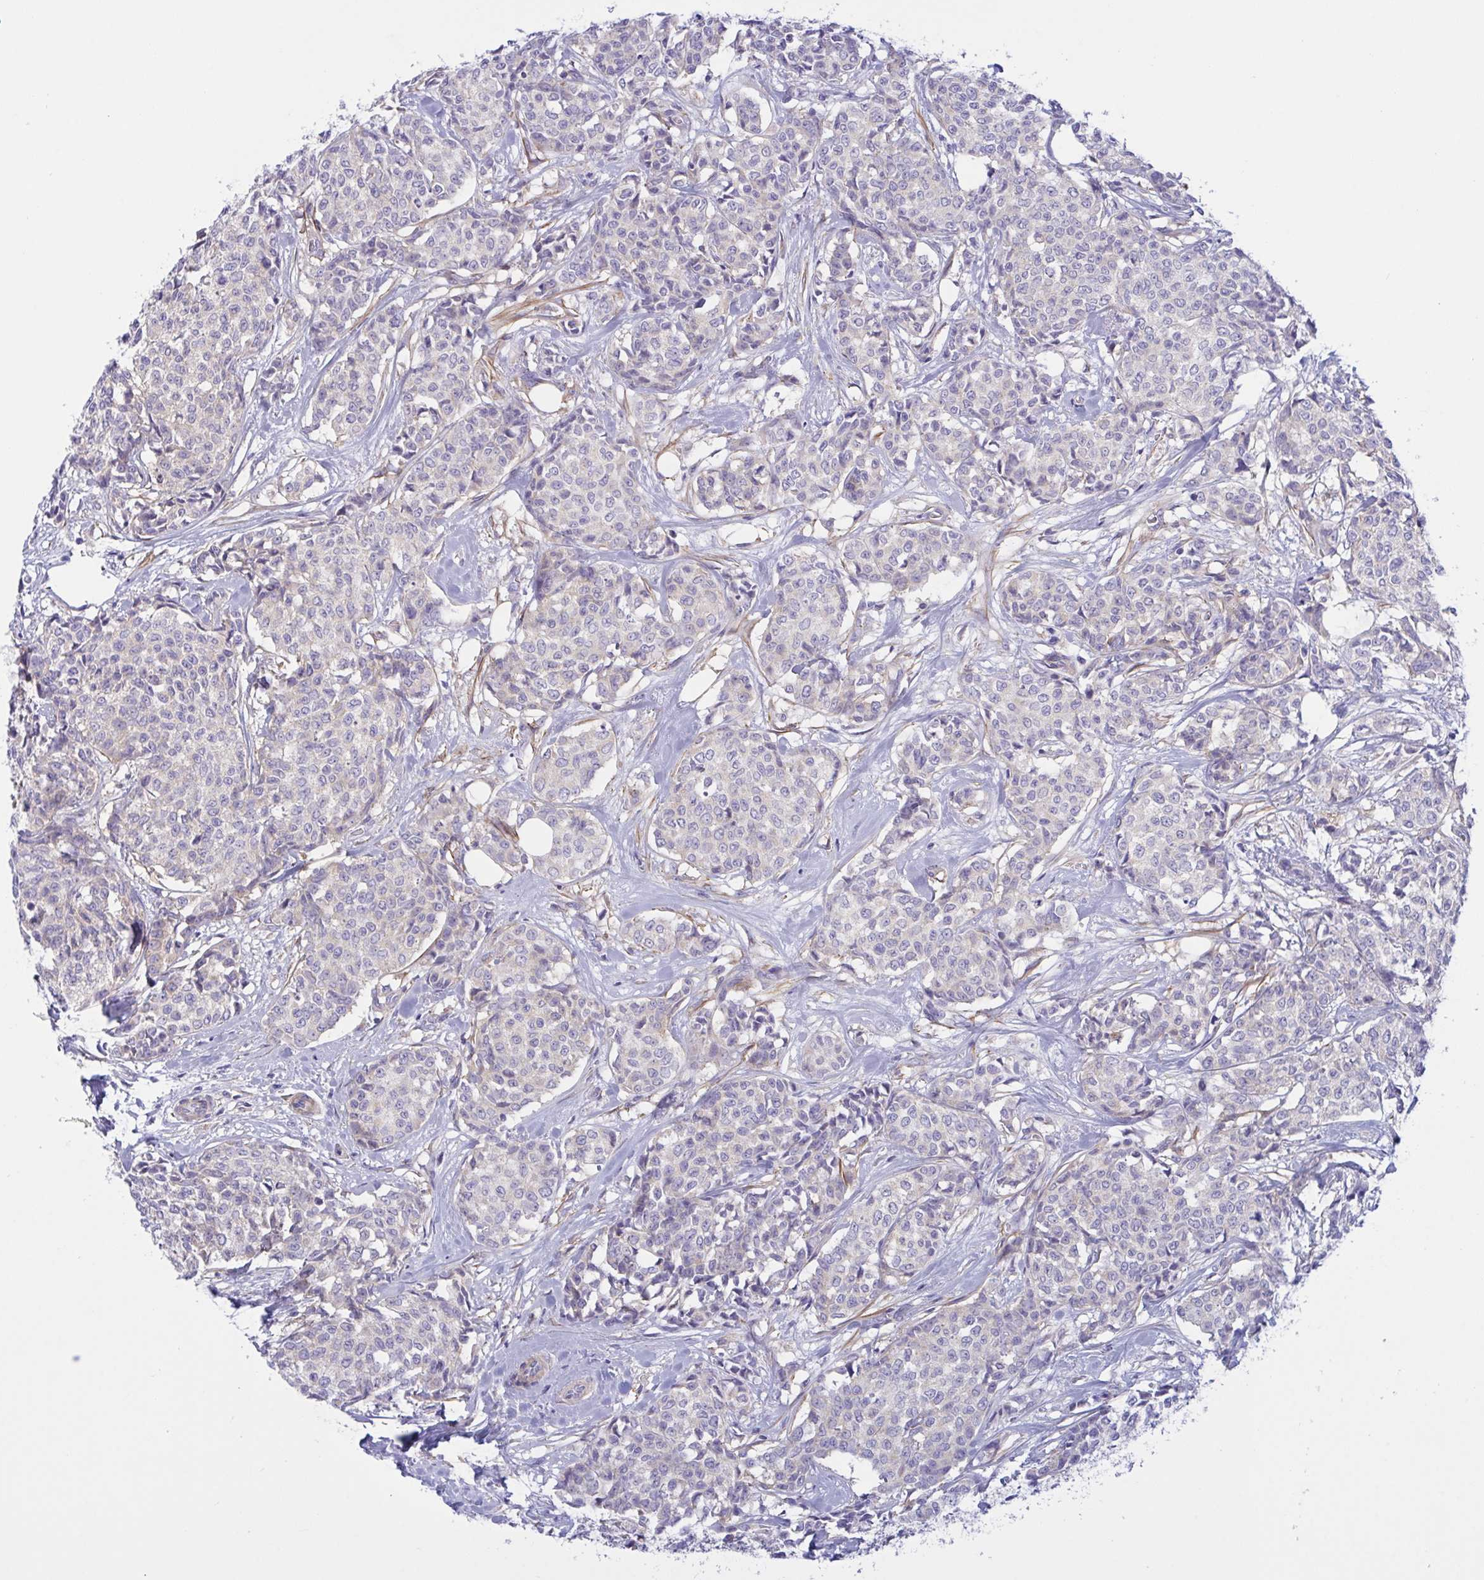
{"staining": {"intensity": "negative", "quantity": "none", "location": "none"}, "tissue": "breast cancer", "cell_type": "Tumor cells", "image_type": "cancer", "snomed": [{"axis": "morphology", "description": "Duct carcinoma"}, {"axis": "topography", "description": "Breast"}], "caption": "Breast infiltrating ductal carcinoma stained for a protein using IHC demonstrates no expression tumor cells.", "gene": "OXLD1", "patient": {"sex": "female", "age": 91}}